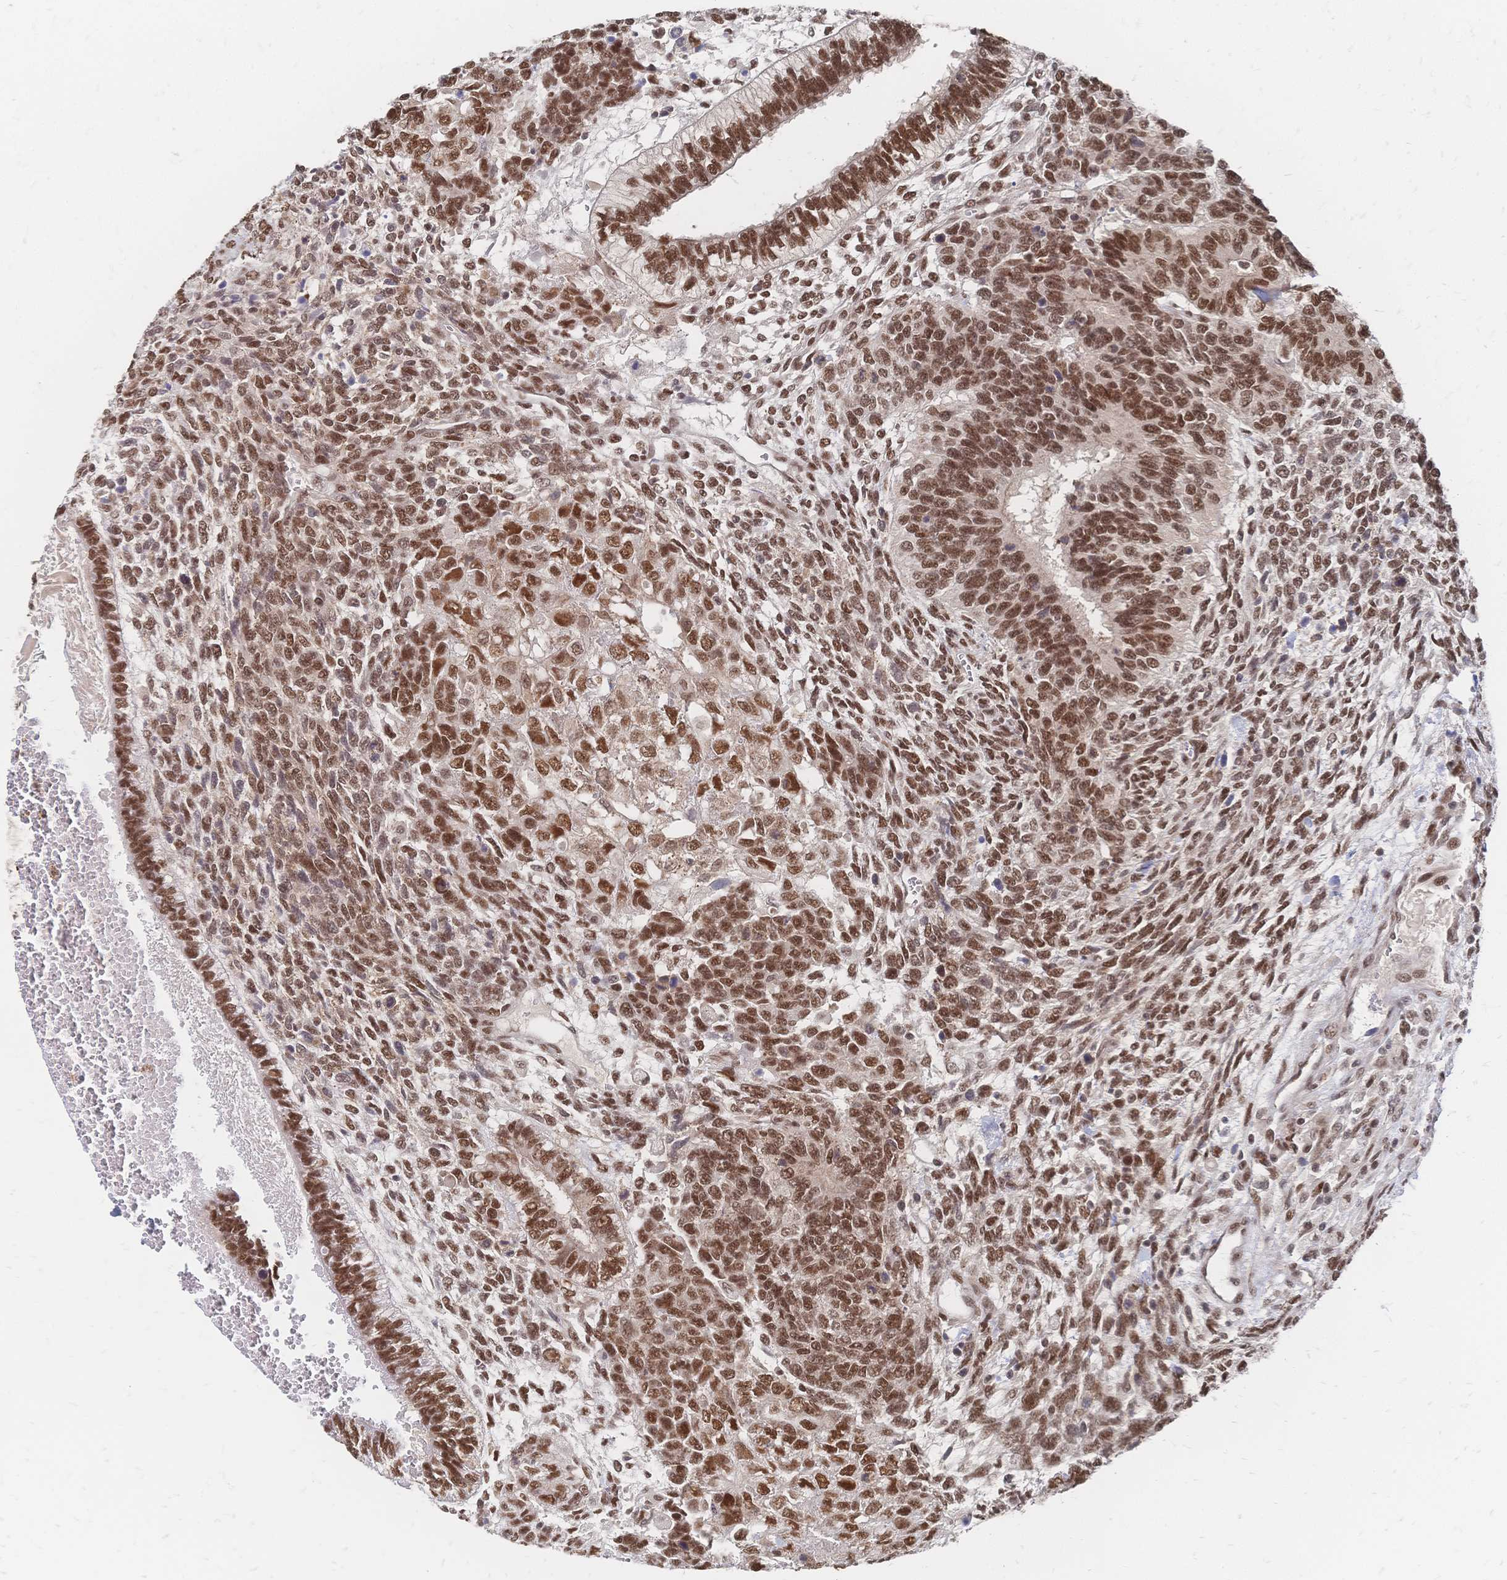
{"staining": {"intensity": "moderate", "quantity": ">75%", "location": "nuclear"}, "tissue": "testis cancer", "cell_type": "Tumor cells", "image_type": "cancer", "snomed": [{"axis": "morphology", "description": "Normal tissue, NOS"}, {"axis": "morphology", "description": "Carcinoma, Embryonal, NOS"}, {"axis": "topography", "description": "Testis"}, {"axis": "topography", "description": "Epididymis"}], "caption": "The image shows immunohistochemical staining of testis cancer. There is moderate nuclear positivity is present in about >75% of tumor cells. The protein is shown in brown color, while the nuclei are stained blue.", "gene": "NELFA", "patient": {"sex": "male", "age": 23}}